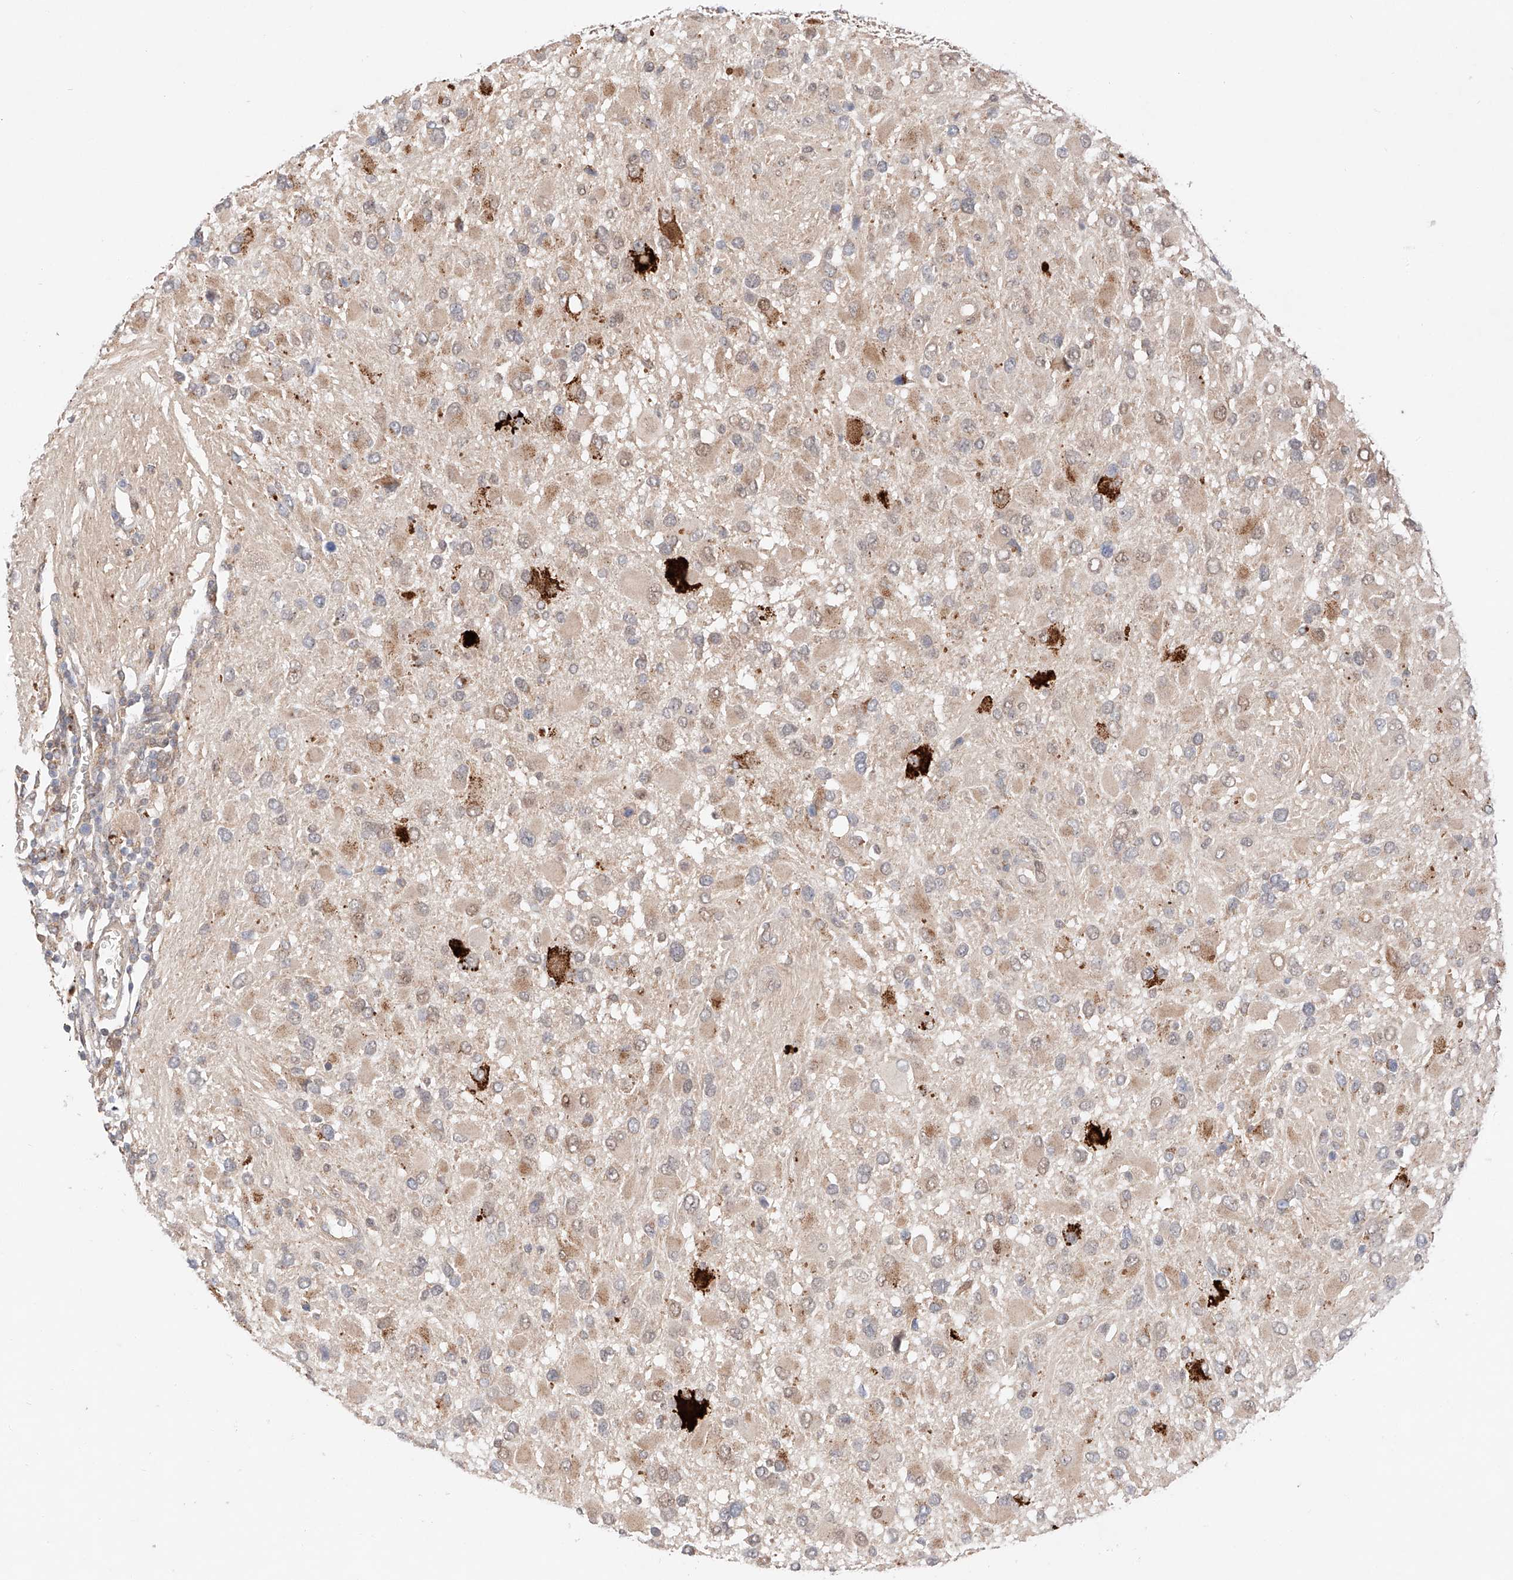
{"staining": {"intensity": "weak", "quantity": ">75%", "location": "cytoplasmic/membranous"}, "tissue": "glioma", "cell_type": "Tumor cells", "image_type": "cancer", "snomed": [{"axis": "morphology", "description": "Glioma, malignant, High grade"}, {"axis": "topography", "description": "Brain"}], "caption": "Malignant high-grade glioma stained for a protein exhibits weak cytoplasmic/membranous positivity in tumor cells.", "gene": "GCNT1", "patient": {"sex": "male", "age": 53}}